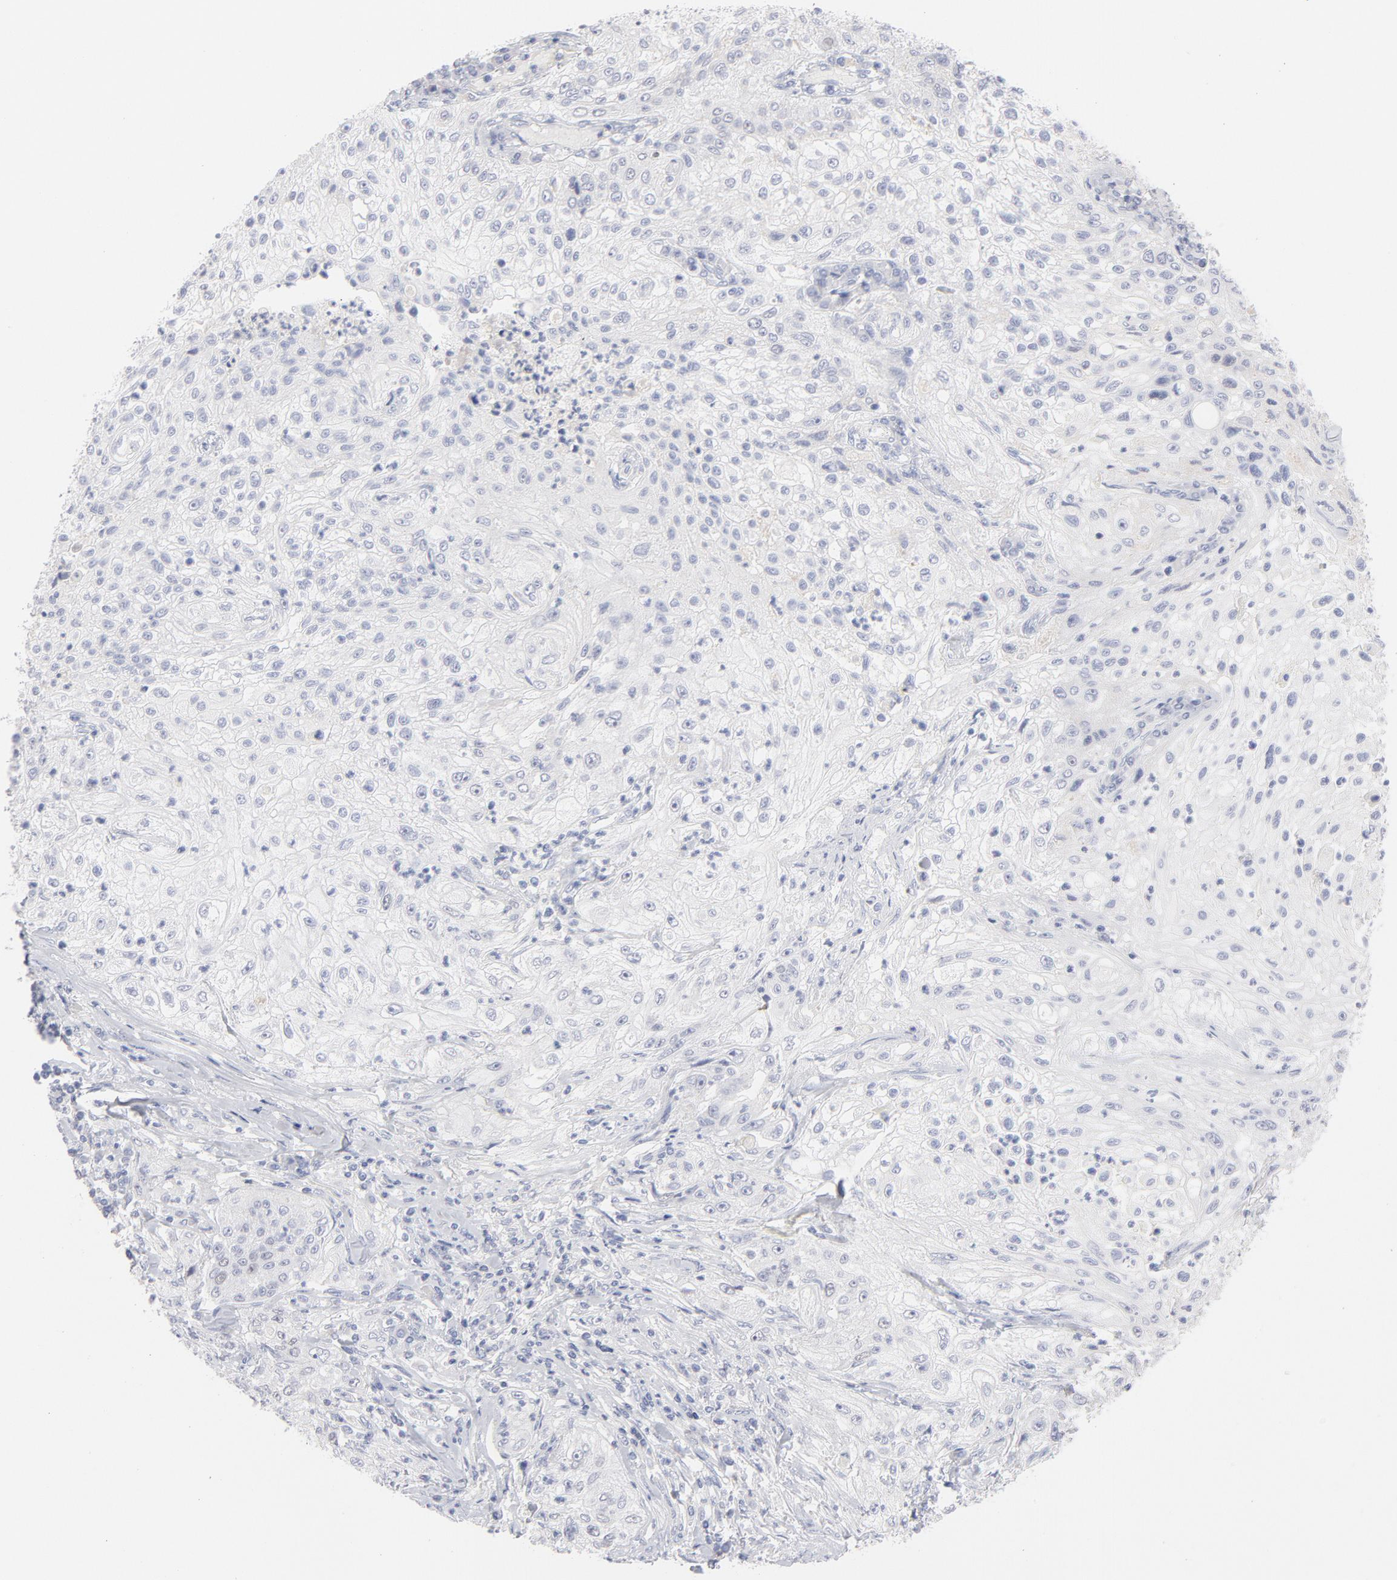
{"staining": {"intensity": "negative", "quantity": "none", "location": "none"}, "tissue": "lung cancer", "cell_type": "Tumor cells", "image_type": "cancer", "snomed": [{"axis": "morphology", "description": "Inflammation, NOS"}, {"axis": "morphology", "description": "Squamous cell carcinoma, NOS"}, {"axis": "topography", "description": "Lymph node"}, {"axis": "topography", "description": "Soft tissue"}, {"axis": "topography", "description": "Lung"}], "caption": "Immunohistochemistry (IHC) micrograph of human lung cancer (squamous cell carcinoma) stained for a protein (brown), which shows no staining in tumor cells.", "gene": "MCM7", "patient": {"sex": "male", "age": 66}}